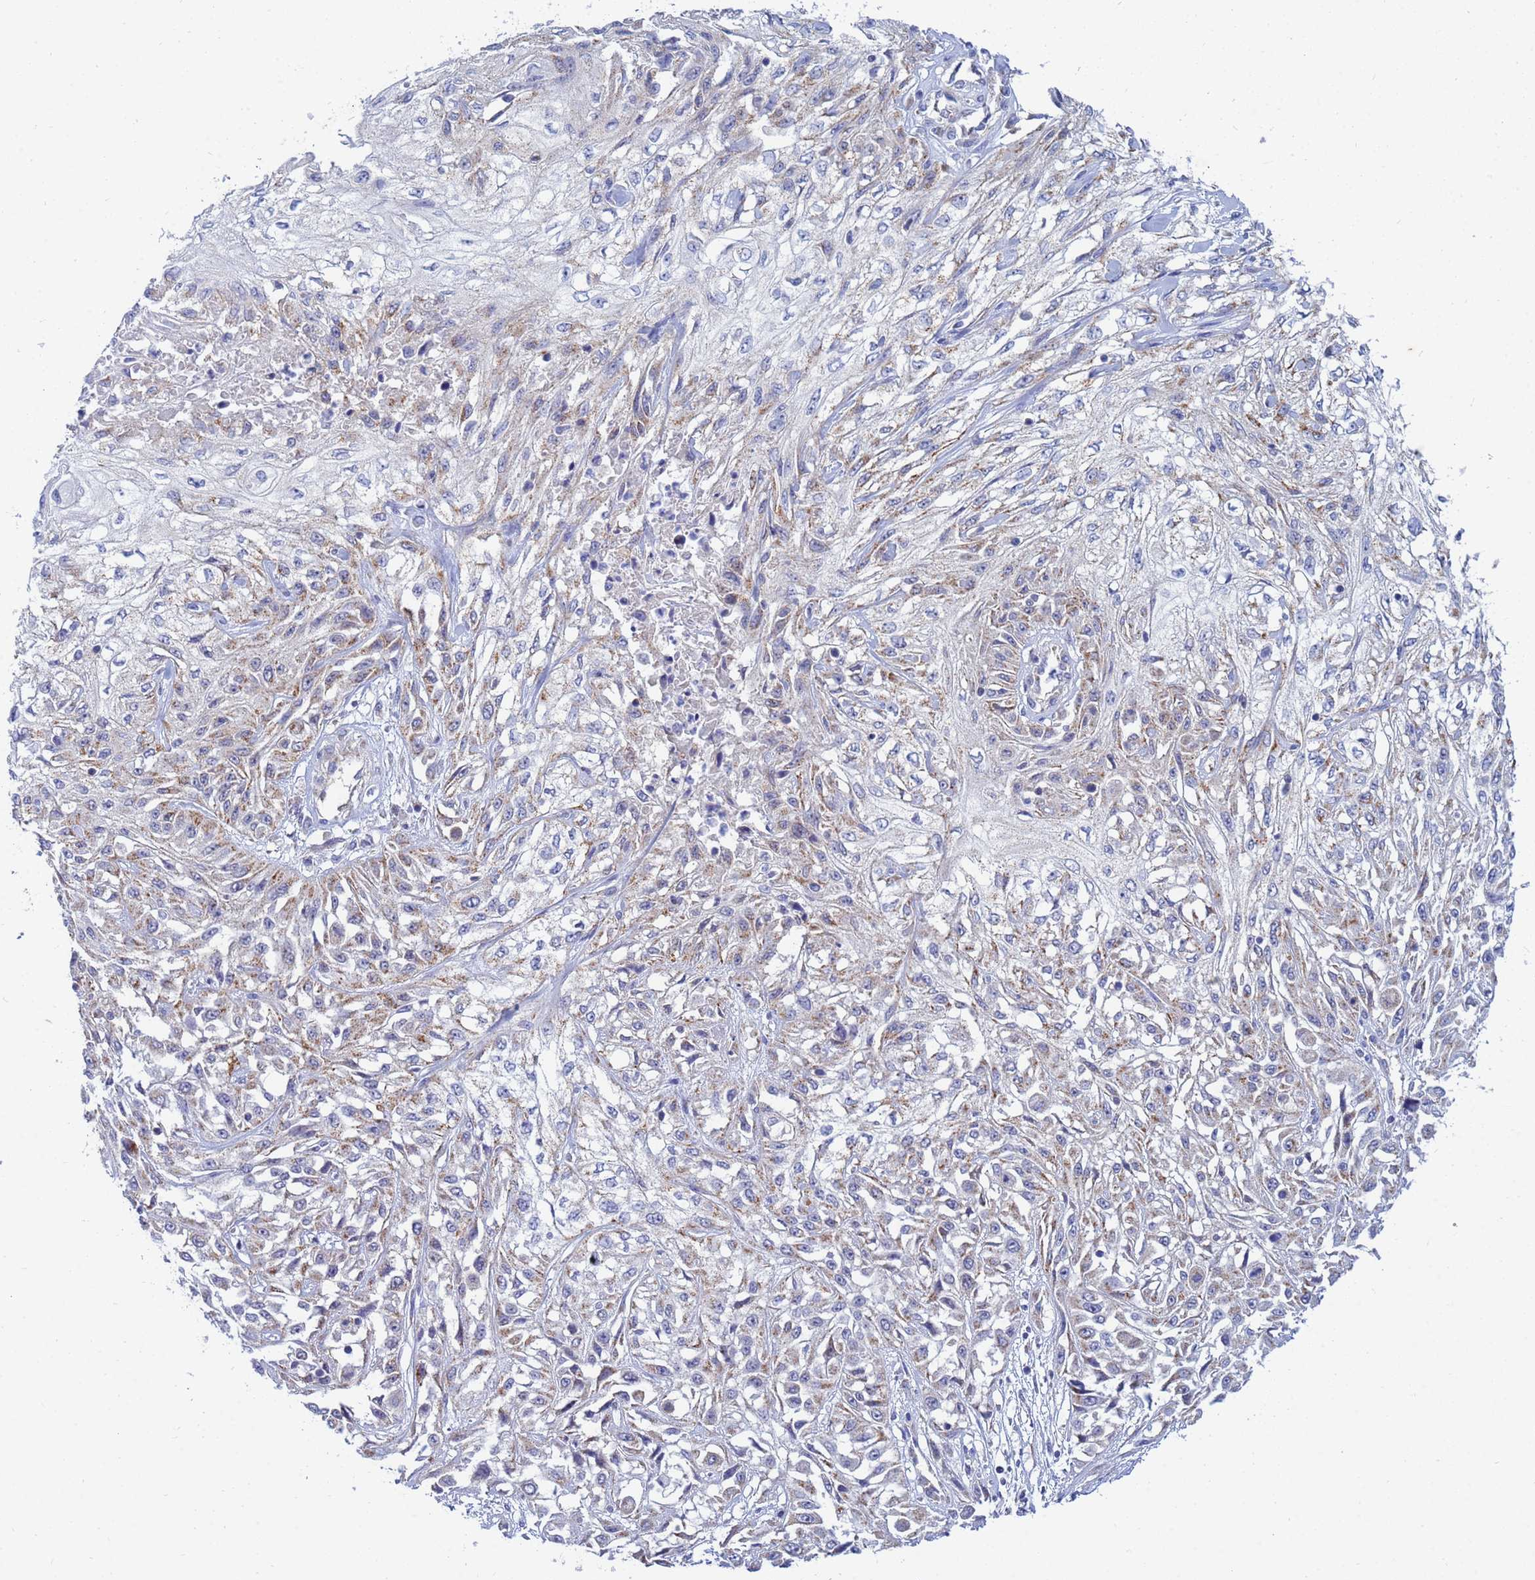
{"staining": {"intensity": "weak", "quantity": "25%-75%", "location": "cytoplasmic/membranous"}, "tissue": "skin cancer", "cell_type": "Tumor cells", "image_type": "cancer", "snomed": [{"axis": "morphology", "description": "Squamous cell carcinoma, NOS"}, {"axis": "morphology", "description": "Squamous cell carcinoma, metastatic, NOS"}, {"axis": "topography", "description": "Skin"}, {"axis": "topography", "description": "Lymph node"}], "caption": "DAB (3,3'-diaminobenzidine) immunohistochemical staining of skin squamous cell carcinoma displays weak cytoplasmic/membranous protein staining in about 25%-75% of tumor cells.", "gene": "SDR39U1", "patient": {"sex": "male", "age": 75}}